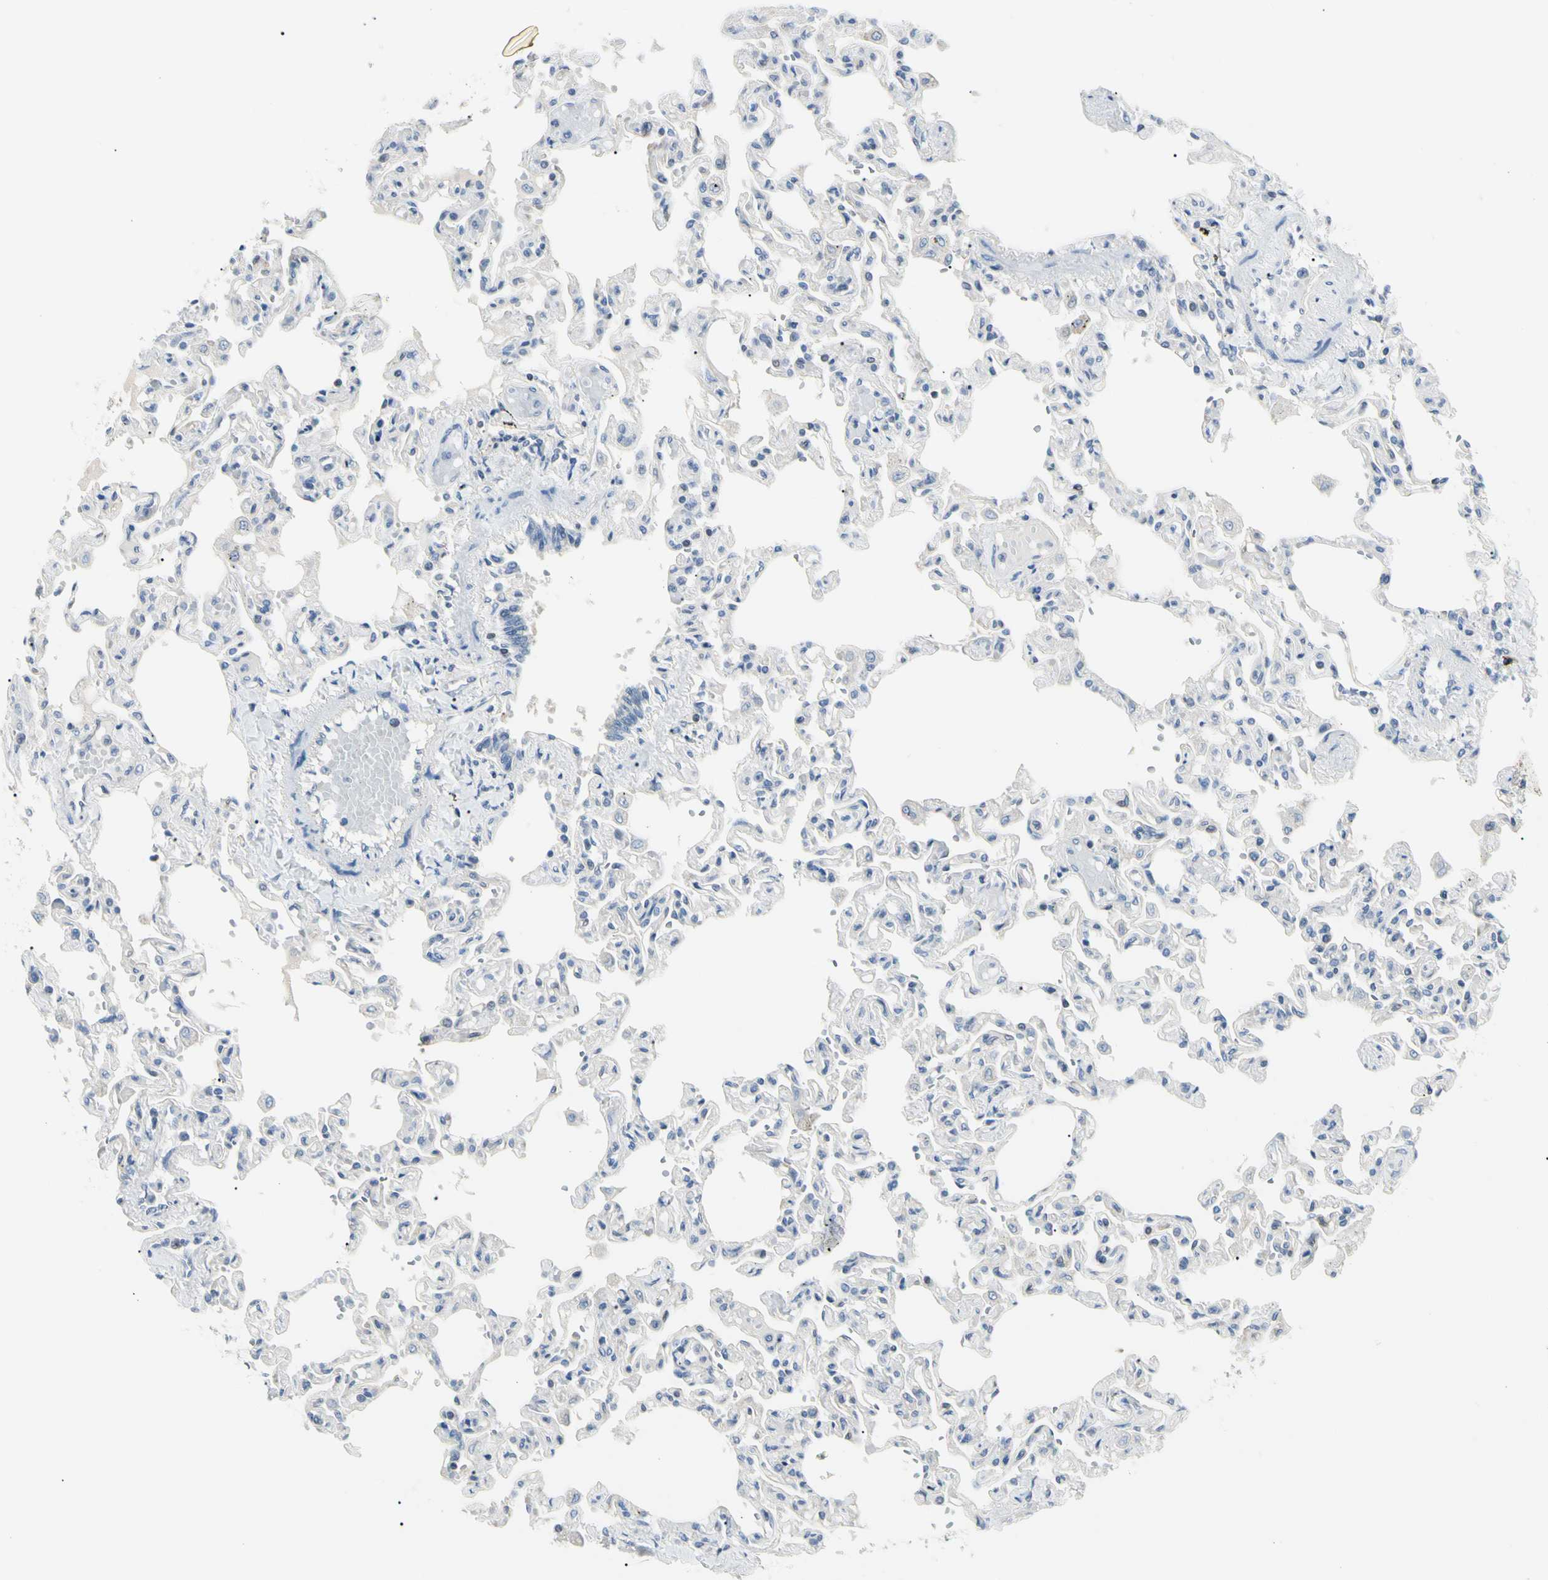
{"staining": {"intensity": "weak", "quantity": "25%-75%", "location": "cytoplasmic/membranous"}, "tissue": "lung", "cell_type": "Alveolar cells", "image_type": "normal", "snomed": [{"axis": "morphology", "description": "Normal tissue, NOS"}, {"axis": "topography", "description": "Lung"}], "caption": "Unremarkable lung reveals weak cytoplasmic/membranous positivity in about 25%-75% of alveolar cells.", "gene": "NFKB2", "patient": {"sex": "male", "age": 21}}